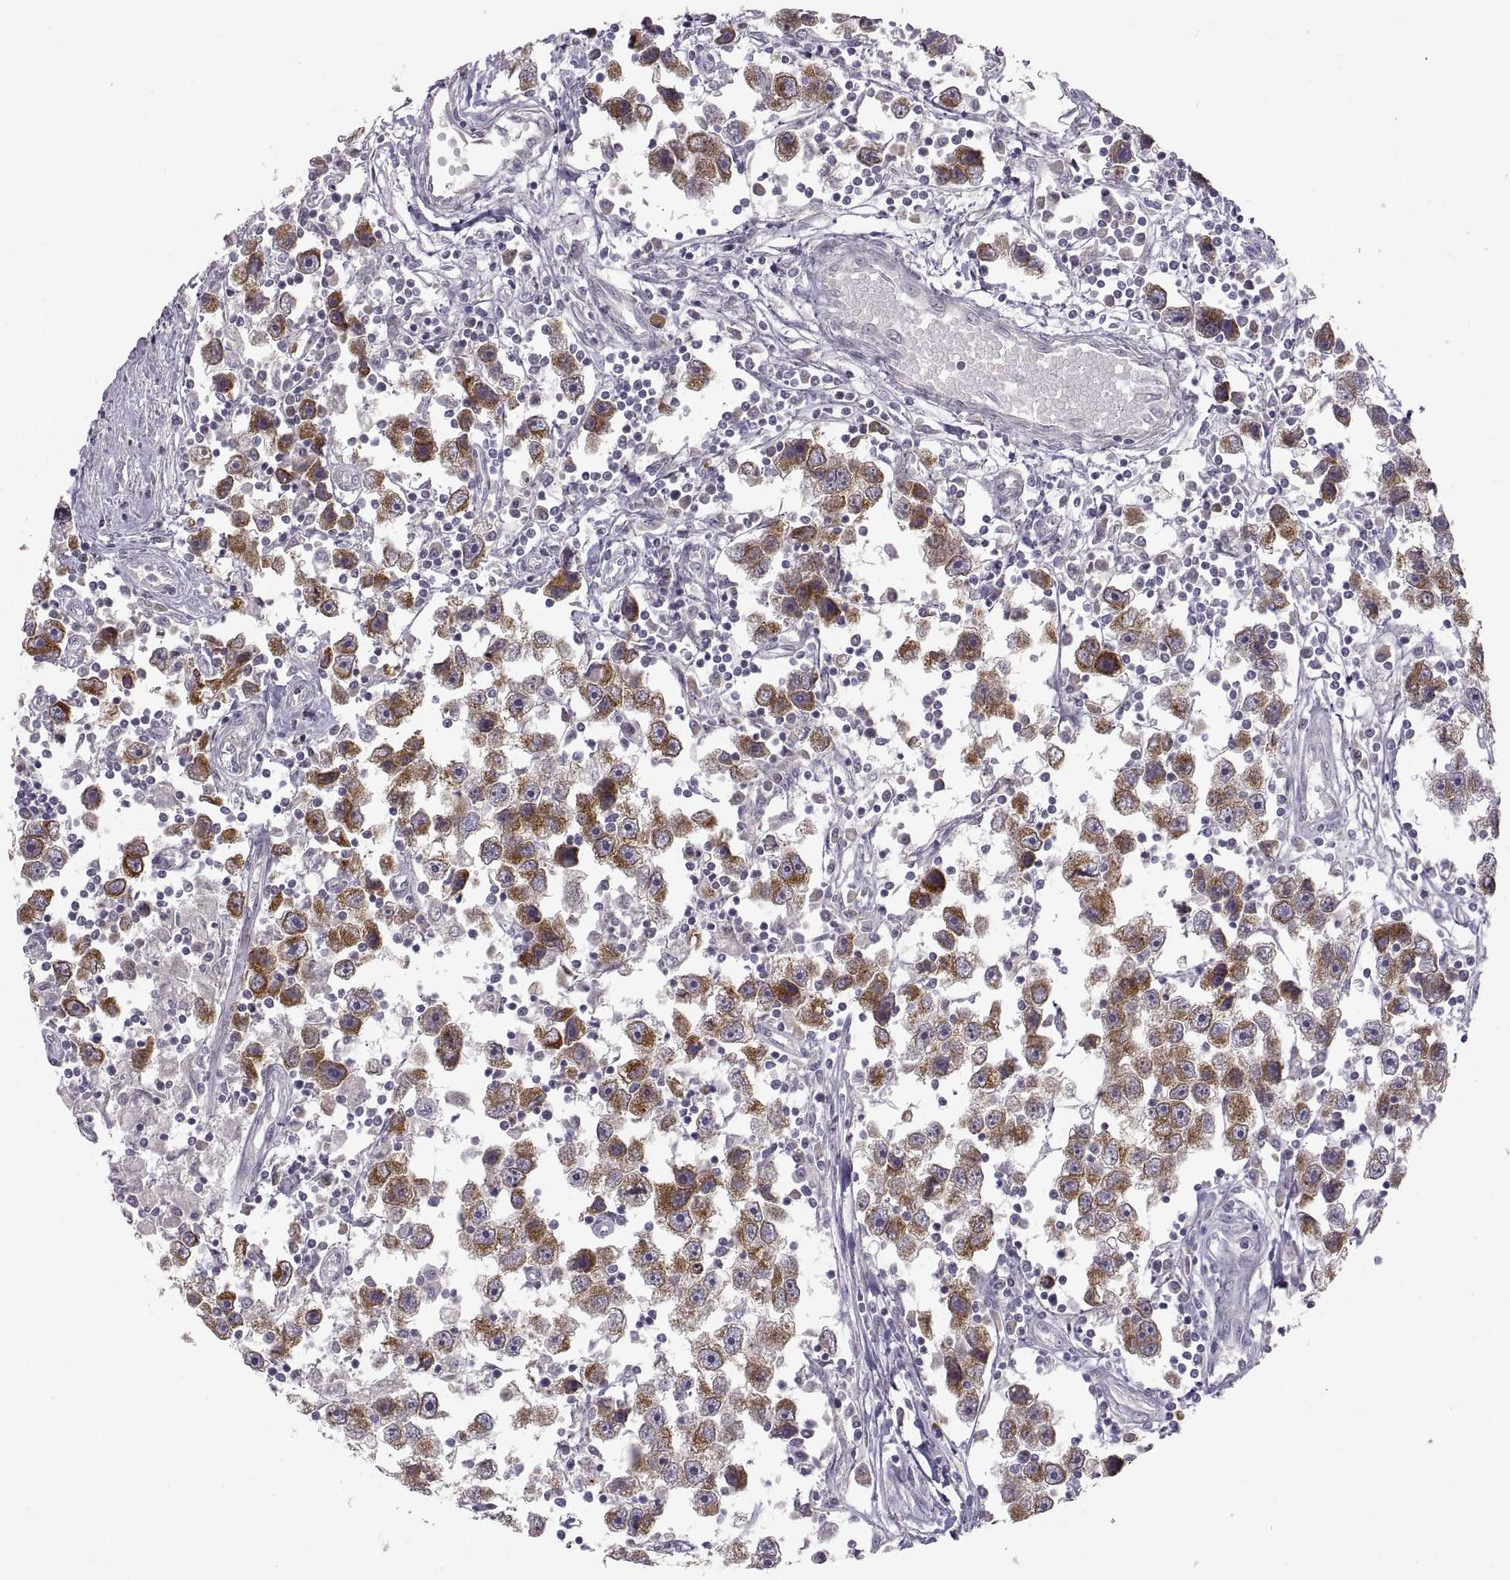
{"staining": {"intensity": "strong", "quantity": ">75%", "location": "cytoplasmic/membranous"}, "tissue": "testis cancer", "cell_type": "Tumor cells", "image_type": "cancer", "snomed": [{"axis": "morphology", "description": "Seminoma, NOS"}, {"axis": "topography", "description": "Testis"}], "caption": "An image showing strong cytoplasmic/membranous expression in approximately >75% of tumor cells in testis seminoma, as visualized by brown immunohistochemical staining.", "gene": "HMGCR", "patient": {"sex": "male", "age": 30}}